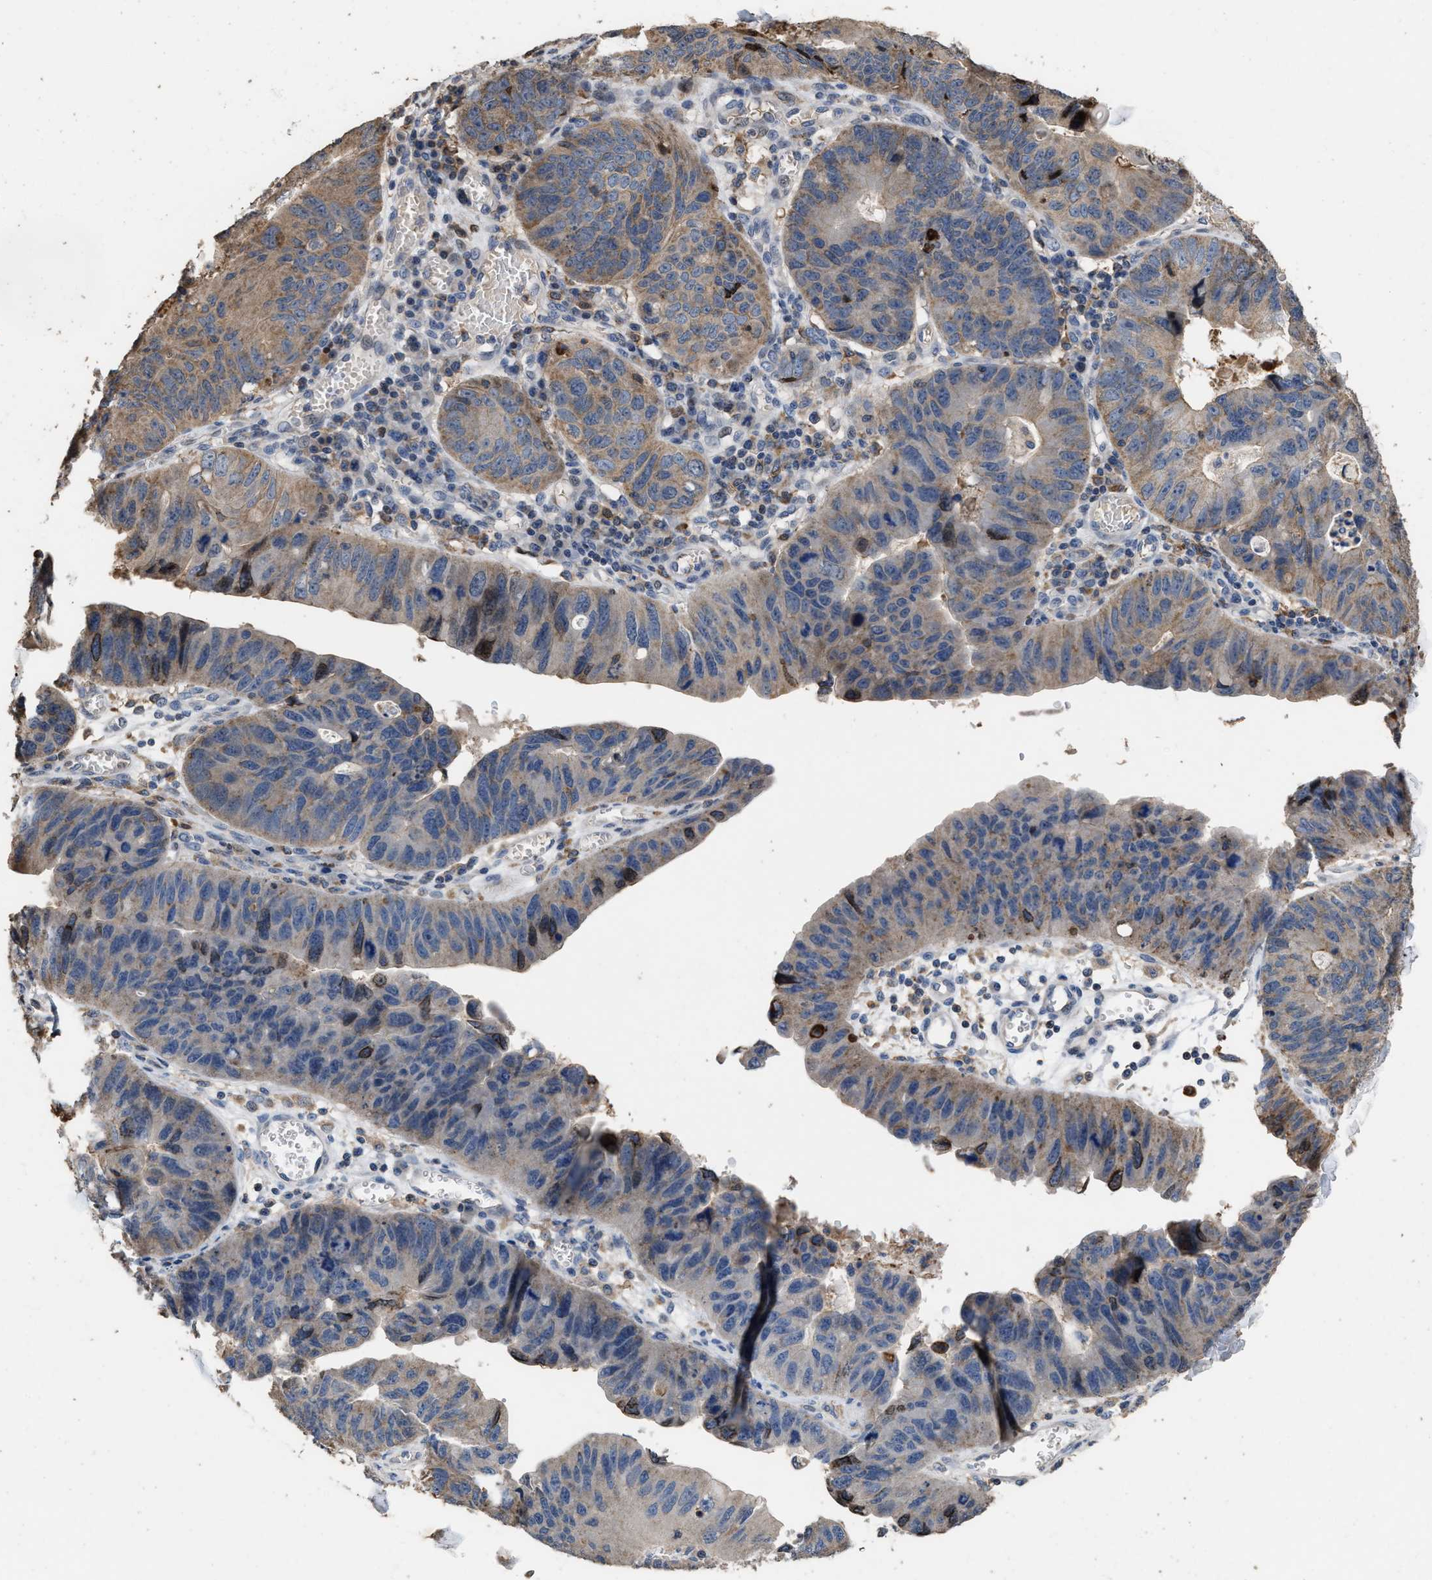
{"staining": {"intensity": "weak", "quantity": "25%-75%", "location": "cytoplasmic/membranous"}, "tissue": "stomach cancer", "cell_type": "Tumor cells", "image_type": "cancer", "snomed": [{"axis": "morphology", "description": "Adenocarcinoma, NOS"}, {"axis": "topography", "description": "Stomach"}], "caption": "Stomach adenocarcinoma stained for a protein (brown) exhibits weak cytoplasmic/membranous positive positivity in about 25%-75% of tumor cells.", "gene": "TDRKH", "patient": {"sex": "male", "age": 59}}